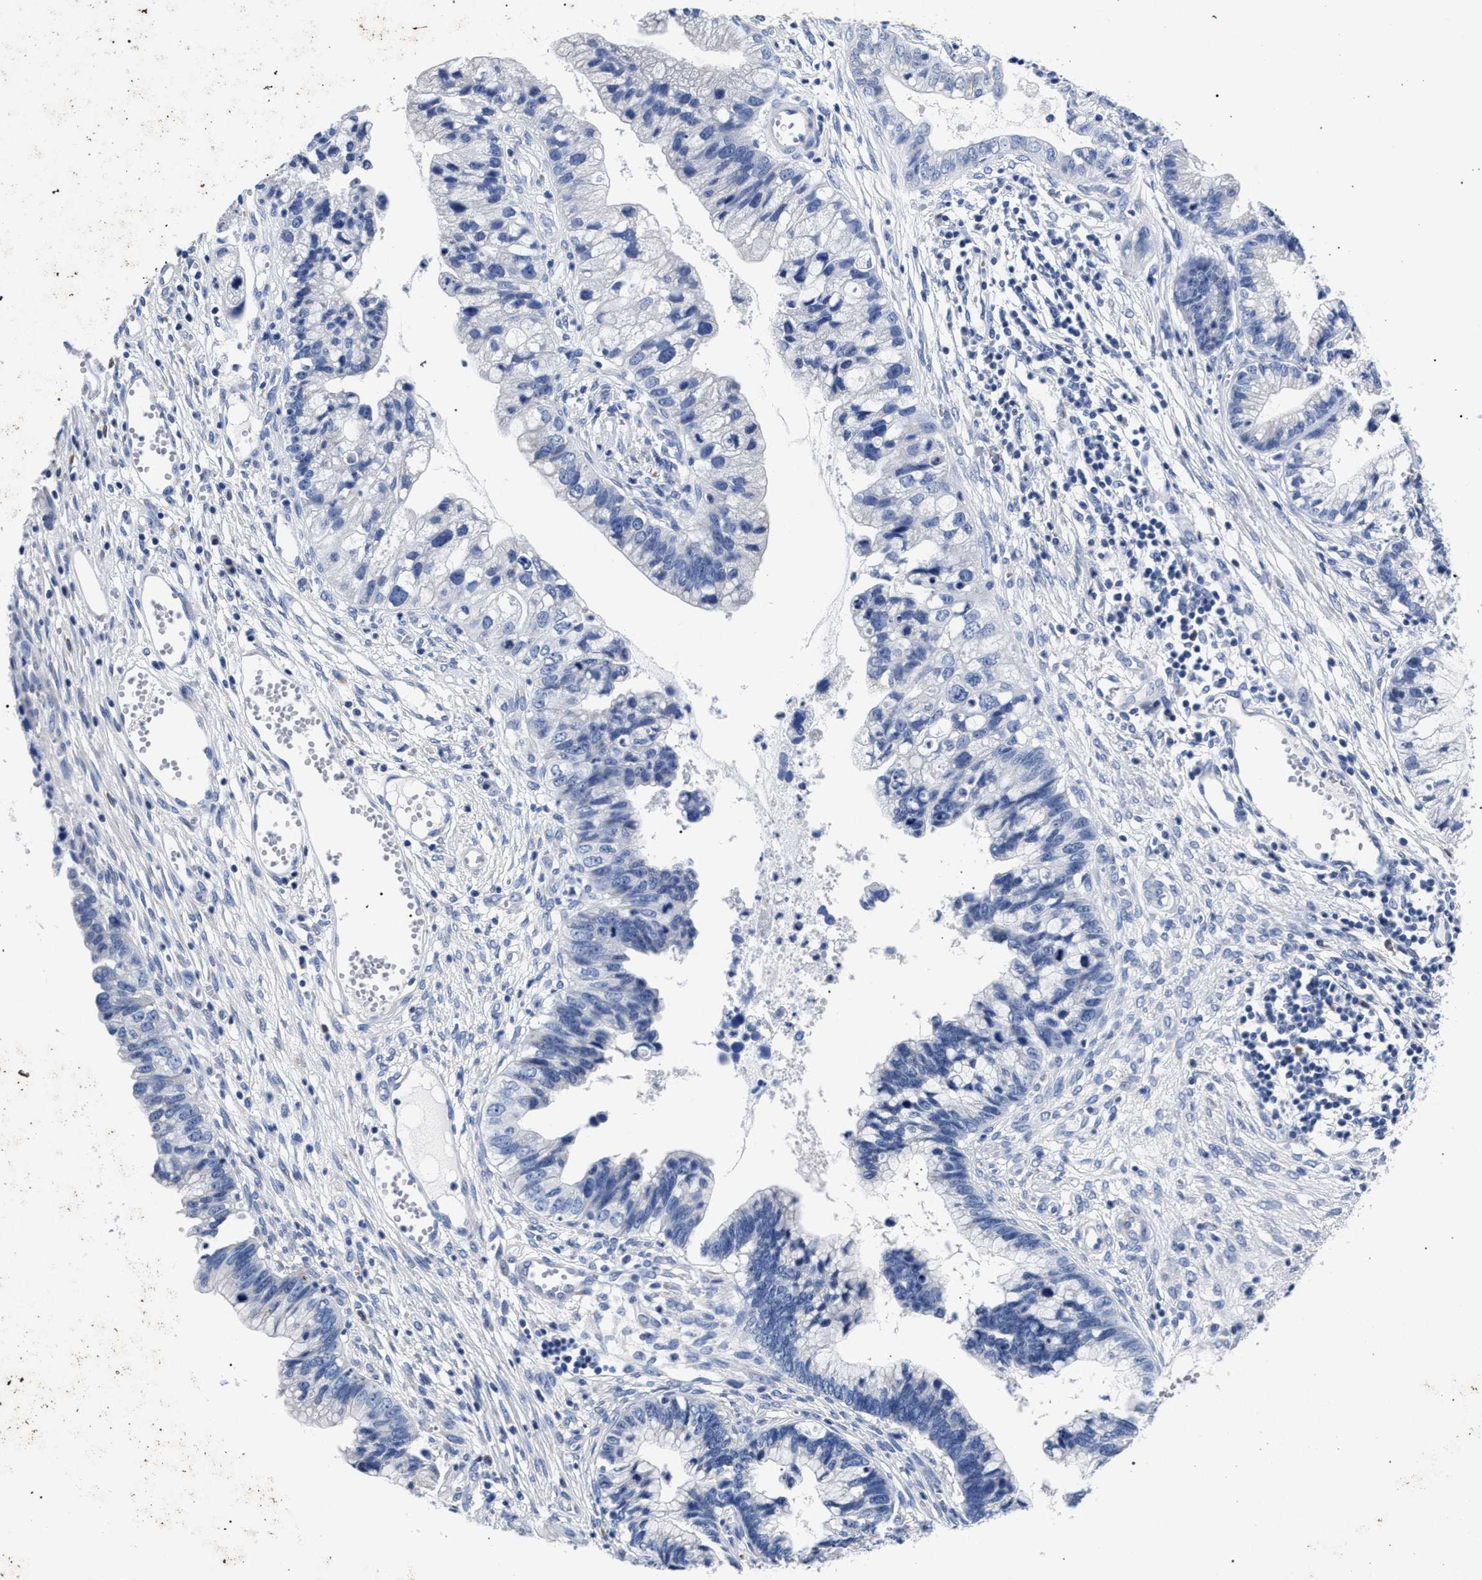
{"staining": {"intensity": "negative", "quantity": "none", "location": "none"}, "tissue": "cervical cancer", "cell_type": "Tumor cells", "image_type": "cancer", "snomed": [{"axis": "morphology", "description": "Adenocarcinoma, NOS"}, {"axis": "topography", "description": "Cervix"}], "caption": "Tumor cells show no significant staining in cervical cancer (adenocarcinoma).", "gene": "AKAP4", "patient": {"sex": "female", "age": 44}}